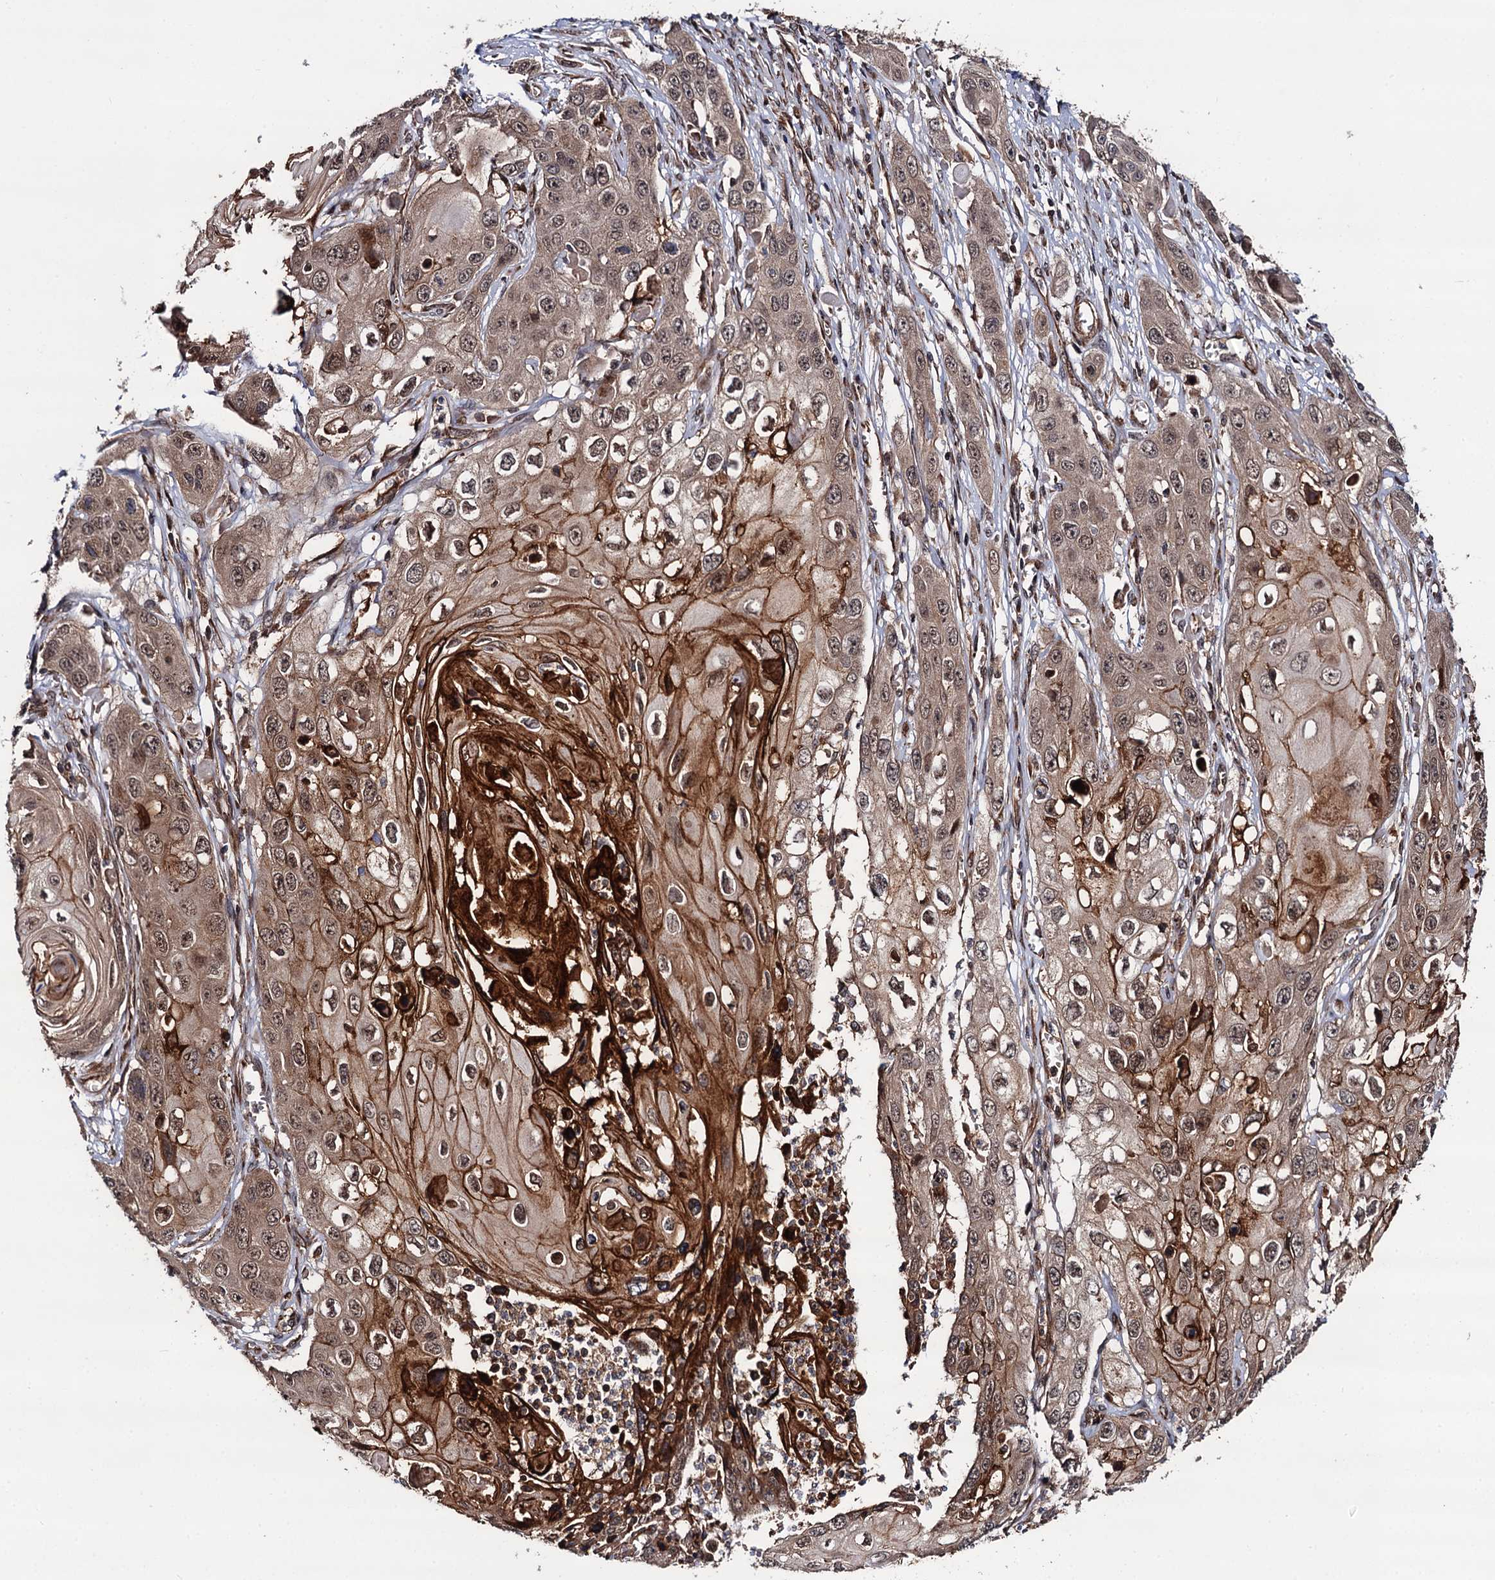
{"staining": {"intensity": "moderate", "quantity": ">75%", "location": "cytoplasmic/membranous,nuclear"}, "tissue": "skin cancer", "cell_type": "Tumor cells", "image_type": "cancer", "snomed": [{"axis": "morphology", "description": "Squamous cell carcinoma, NOS"}, {"axis": "topography", "description": "Skin"}], "caption": "Protein expression analysis of human skin cancer (squamous cell carcinoma) reveals moderate cytoplasmic/membranous and nuclear positivity in approximately >75% of tumor cells.", "gene": "FSIP1", "patient": {"sex": "male", "age": 55}}